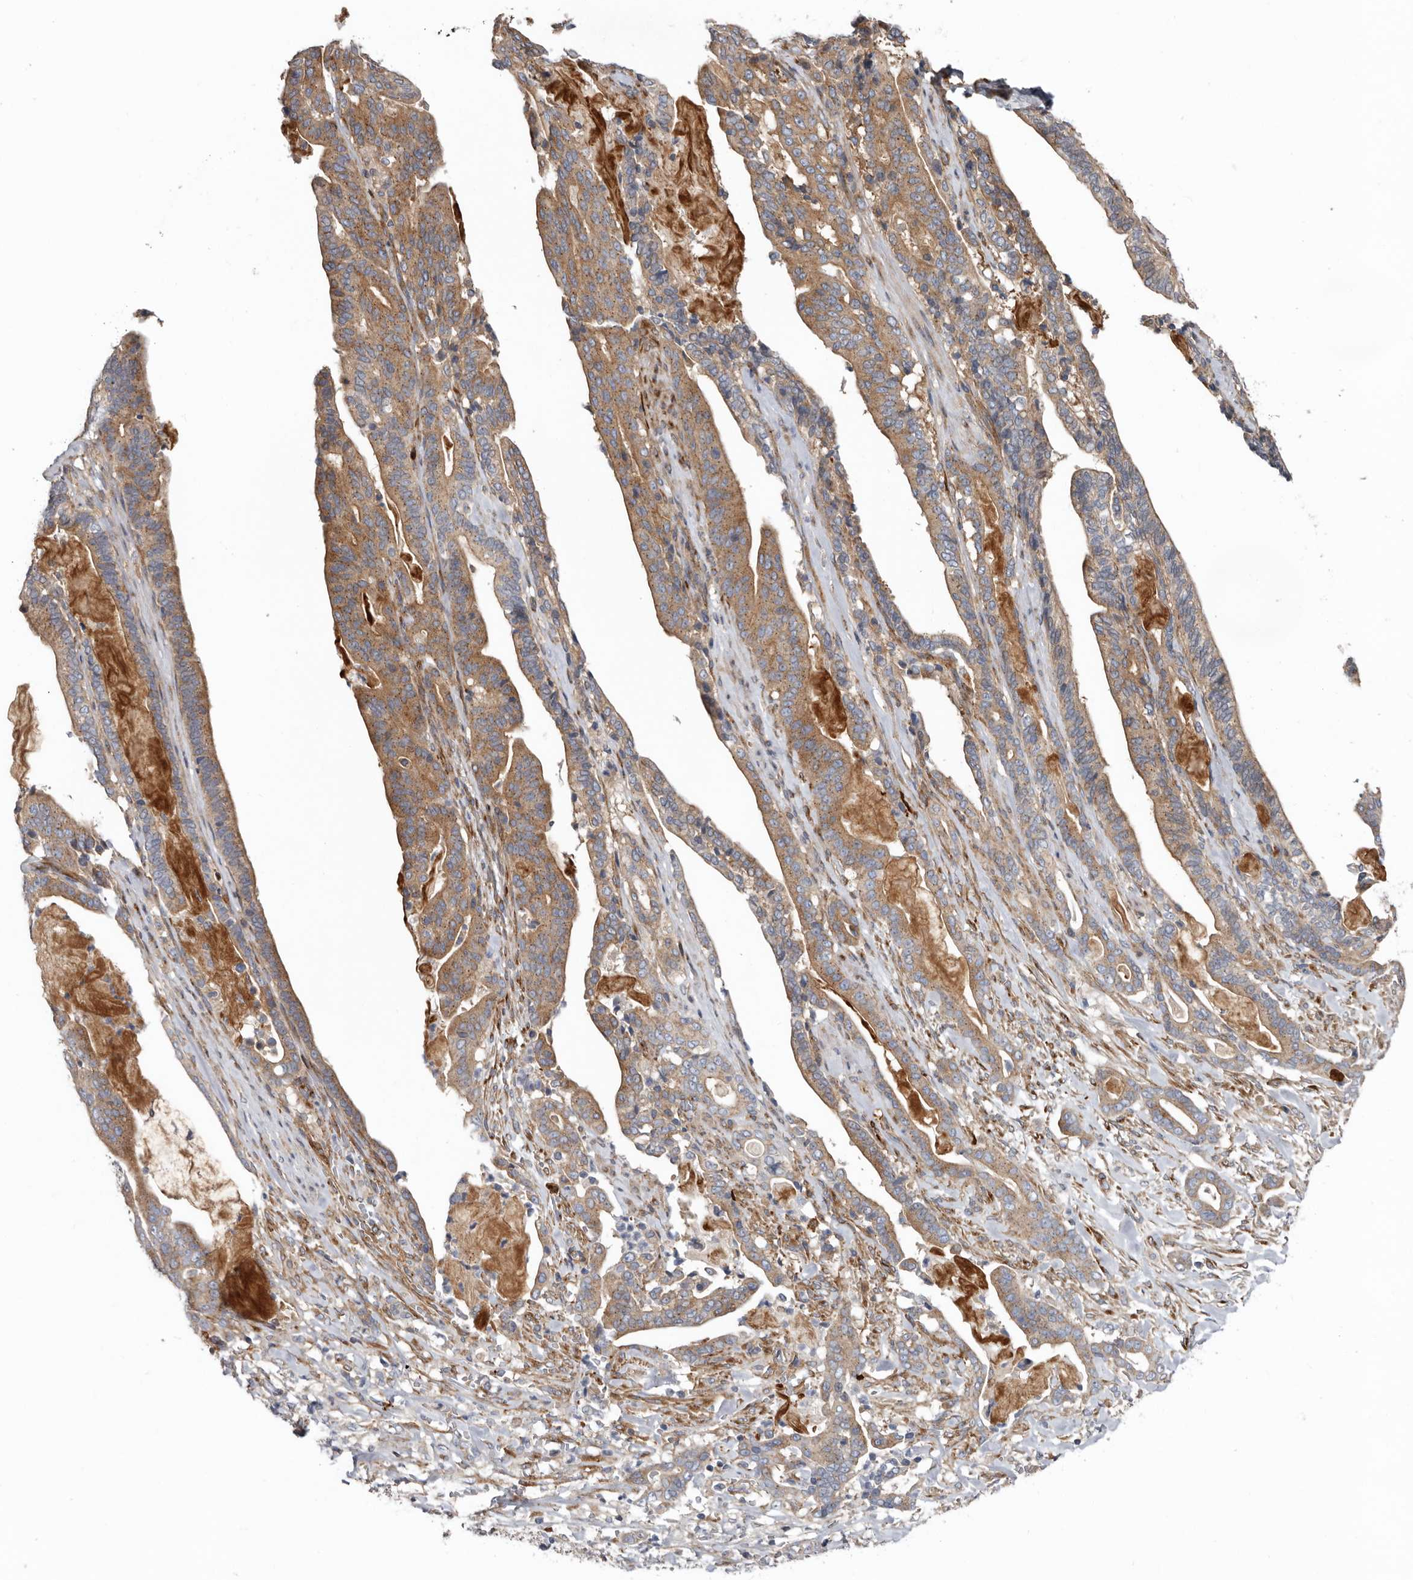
{"staining": {"intensity": "moderate", "quantity": ">75%", "location": "cytoplasmic/membranous"}, "tissue": "pancreatic cancer", "cell_type": "Tumor cells", "image_type": "cancer", "snomed": [{"axis": "morphology", "description": "Adenocarcinoma, NOS"}, {"axis": "topography", "description": "Pancreas"}], "caption": "IHC of pancreatic cancer shows medium levels of moderate cytoplasmic/membranous positivity in about >75% of tumor cells.", "gene": "LUZP1", "patient": {"sex": "male", "age": 63}}